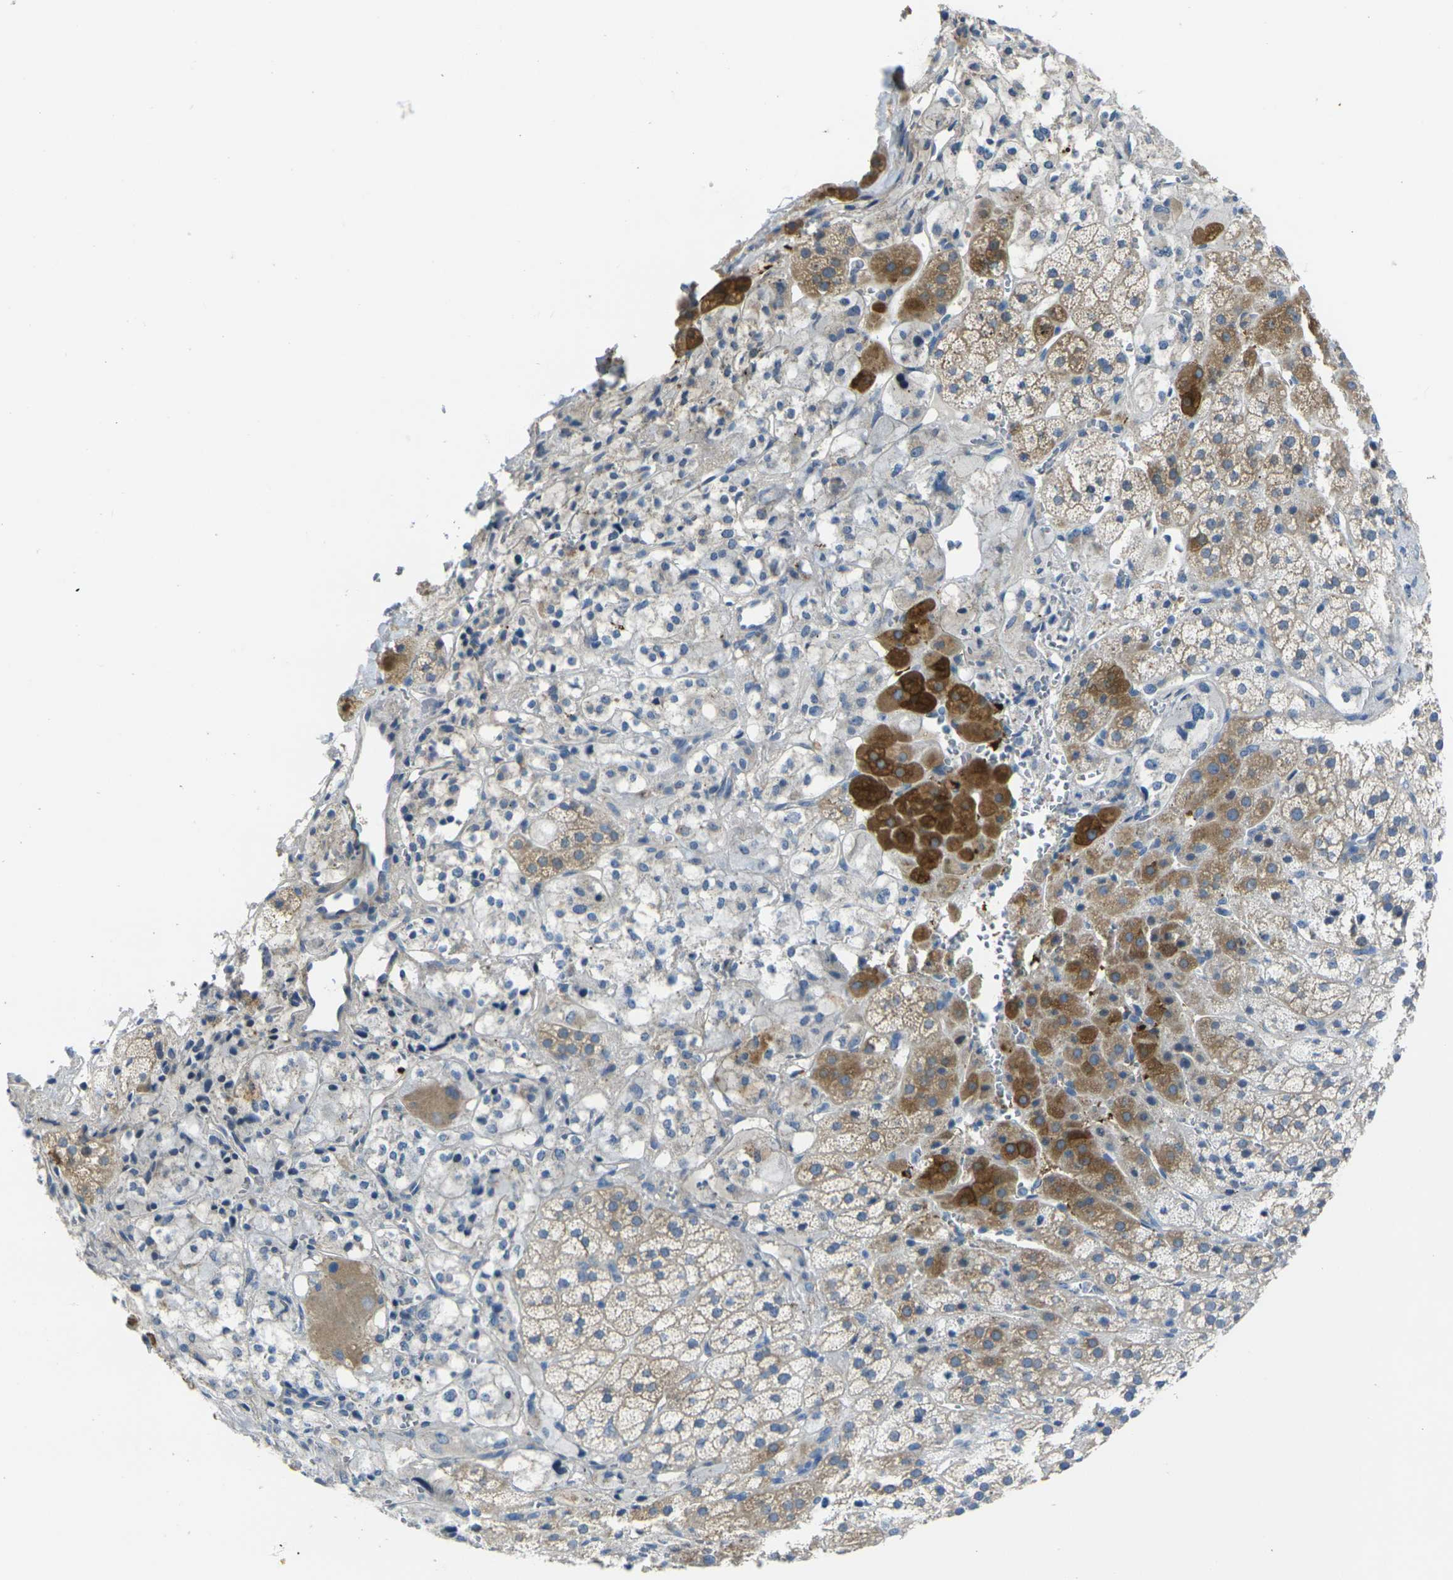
{"staining": {"intensity": "strong", "quantity": "25%-75%", "location": "cytoplasmic/membranous"}, "tissue": "adrenal gland", "cell_type": "Glandular cells", "image_type": "normal", "snomed": [{"axis": "morphology", "description": "Normal tissue, NOS"}, {"axis": "topography", "description": "Adrenal gland"}], "caption": "Immunohistochemical staining of normal human adrenal gland shows high levels of strong cytoplasmic/membranous staining in about 25%-75% of glandular cells. (Stains: DAB in brown, nuclei in blue, Microscopy: brightfield microscopy at high magnification).", "gene": "GNA12", "patient": {"sex": "male", "age": 56}}